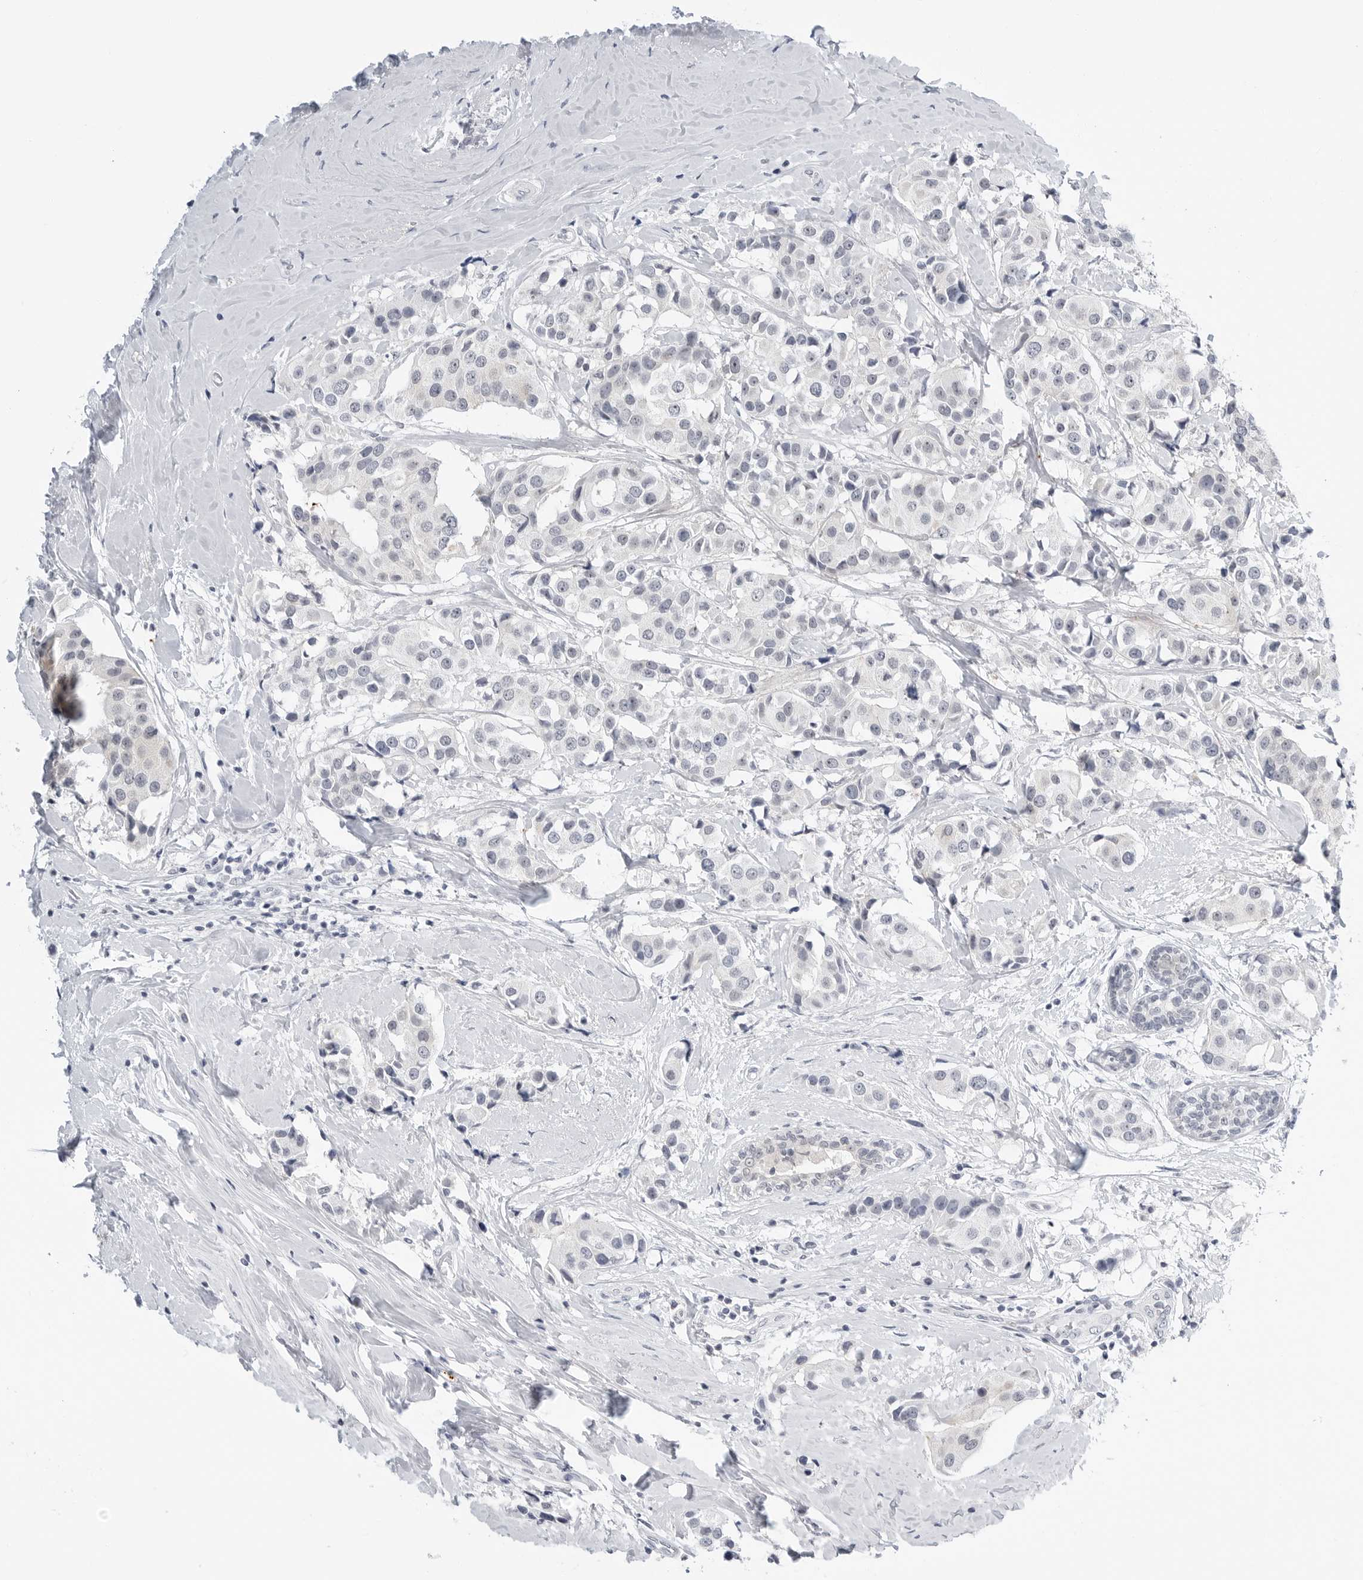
{"staining": {"intensity": "negative", "quantity": "none", "location": "none"}, "tissue": "breast cancer", "cell_type": "Tumor cells", "image_type": "cancer", "snomed": [{"axis": "morphology", "description": "Normal tissue, NOS"}, {"axis": "morphology", "description": "Duct carcinoma"}, {"axis": "topography", "description": "Breast"}], "caption": "Immunohistochemical staining of breast cancer (intraductal carcinoma) shows no significant positivity in tumor cells. The staining was performed using DAB to visualize the protein expression in brown, while the nuclei were stained in blue with hematoxylin (Magnification: 20x).", "gene": "MAP2K5", "patient": {"sex": "female", "age": 39}}